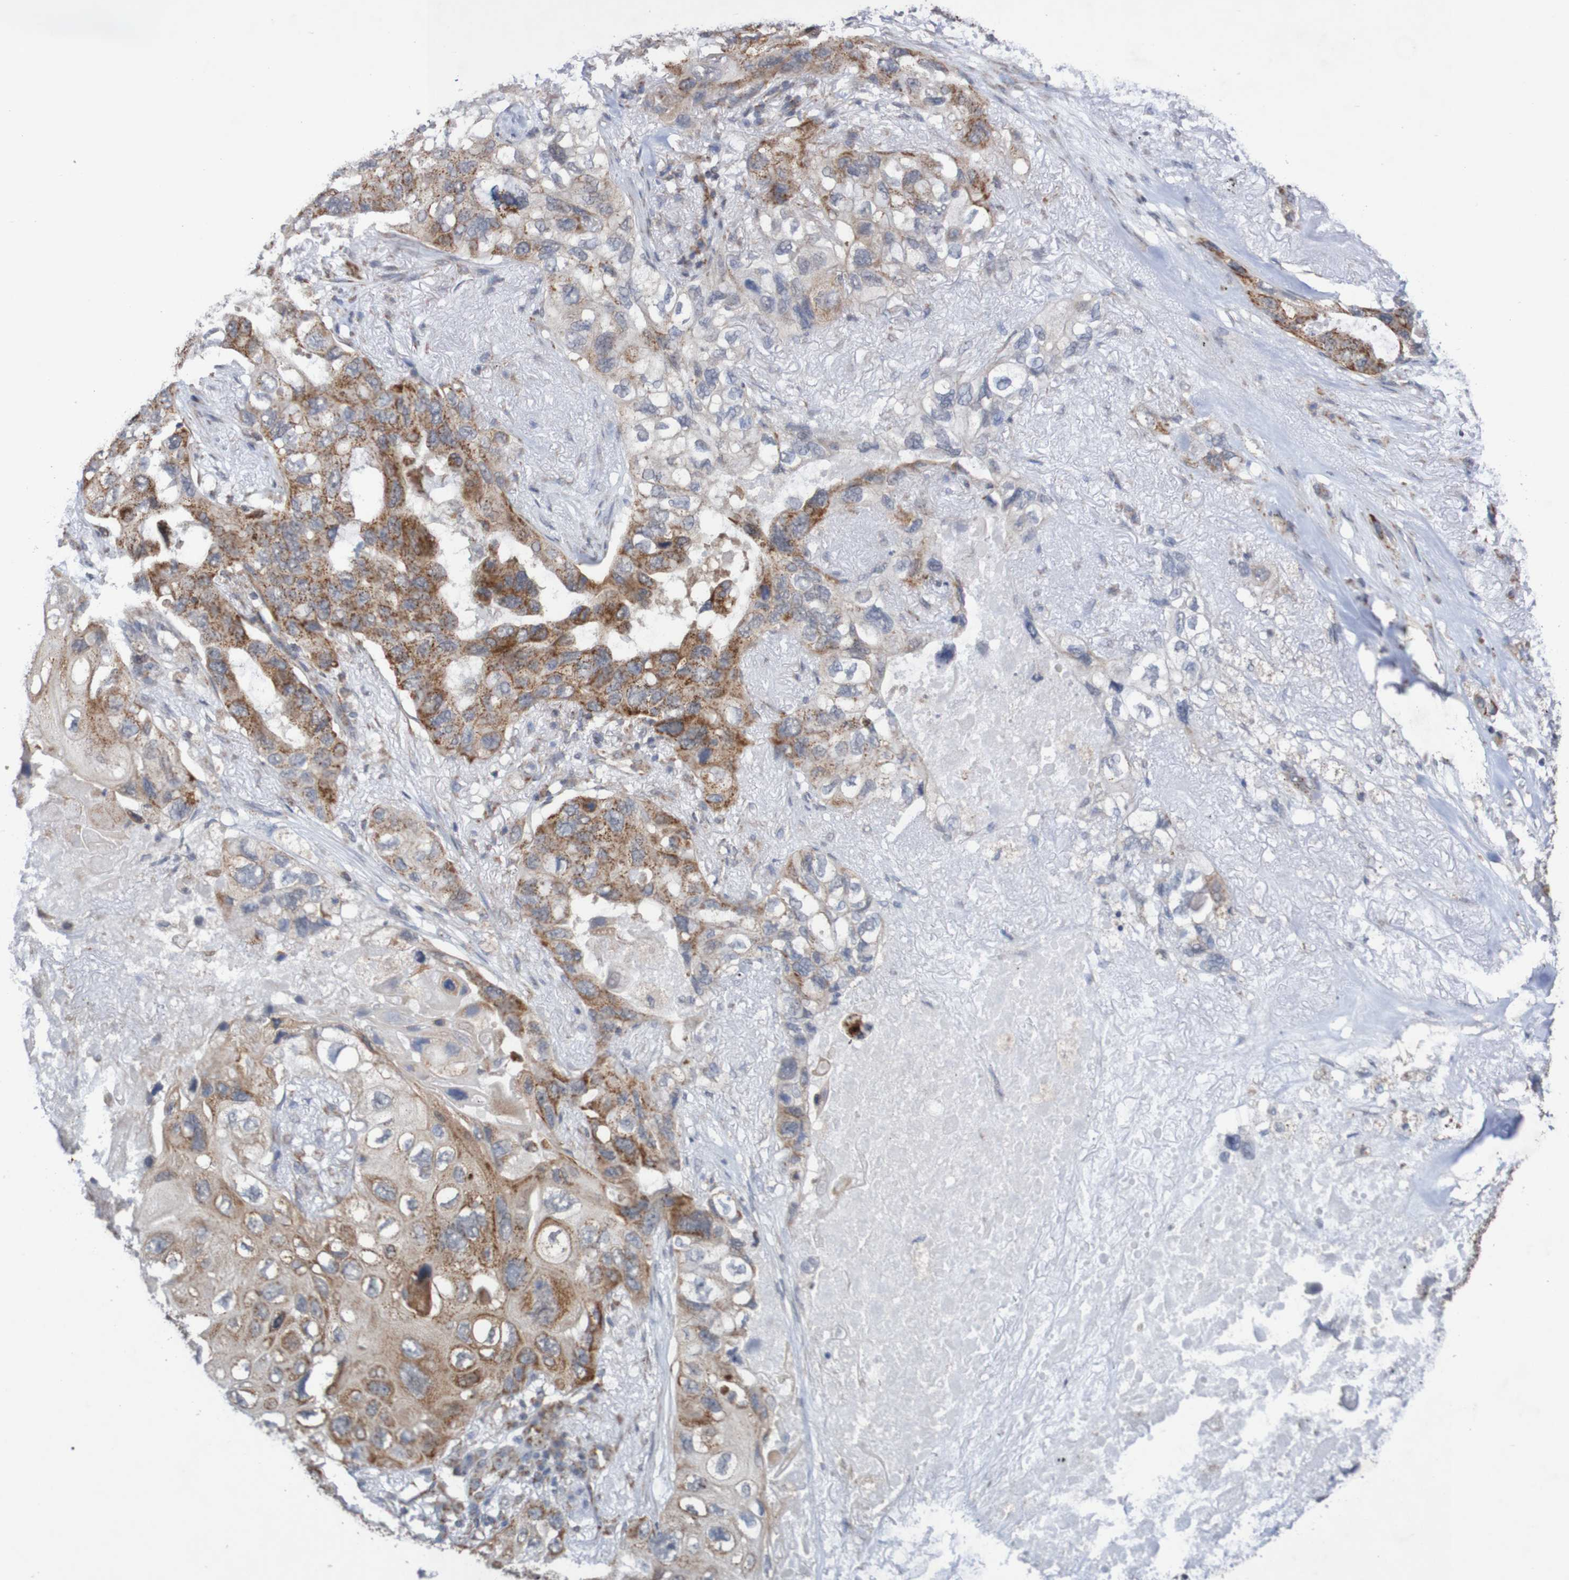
{"staining": {"intensity": "moderate", "quantity": ">75%", "location": "cytoplasmic/membranous"}, "tissue": "lung cancer", "cell_type": "Tumor cells", "image_type": "cancer", "snomed": [{"axis": "morphology", "description": "Squamous cell carcinoma, NOS"}, {"axis": "topography", "description": "Lung"}], "caption": "High-power microscopy captured an immunohistochemistry photomicrograph of squamous cell carcinoma (lung), revealing moderate cytoplasmic/membranous staining in about >75% of tumor cells. (Stains: DAB in brown, nuclei in blue, Microscopy: brightfield microscopy at high magnification).", "gene": "DVL1", "patient": {"sex": "female", "age": 73}}